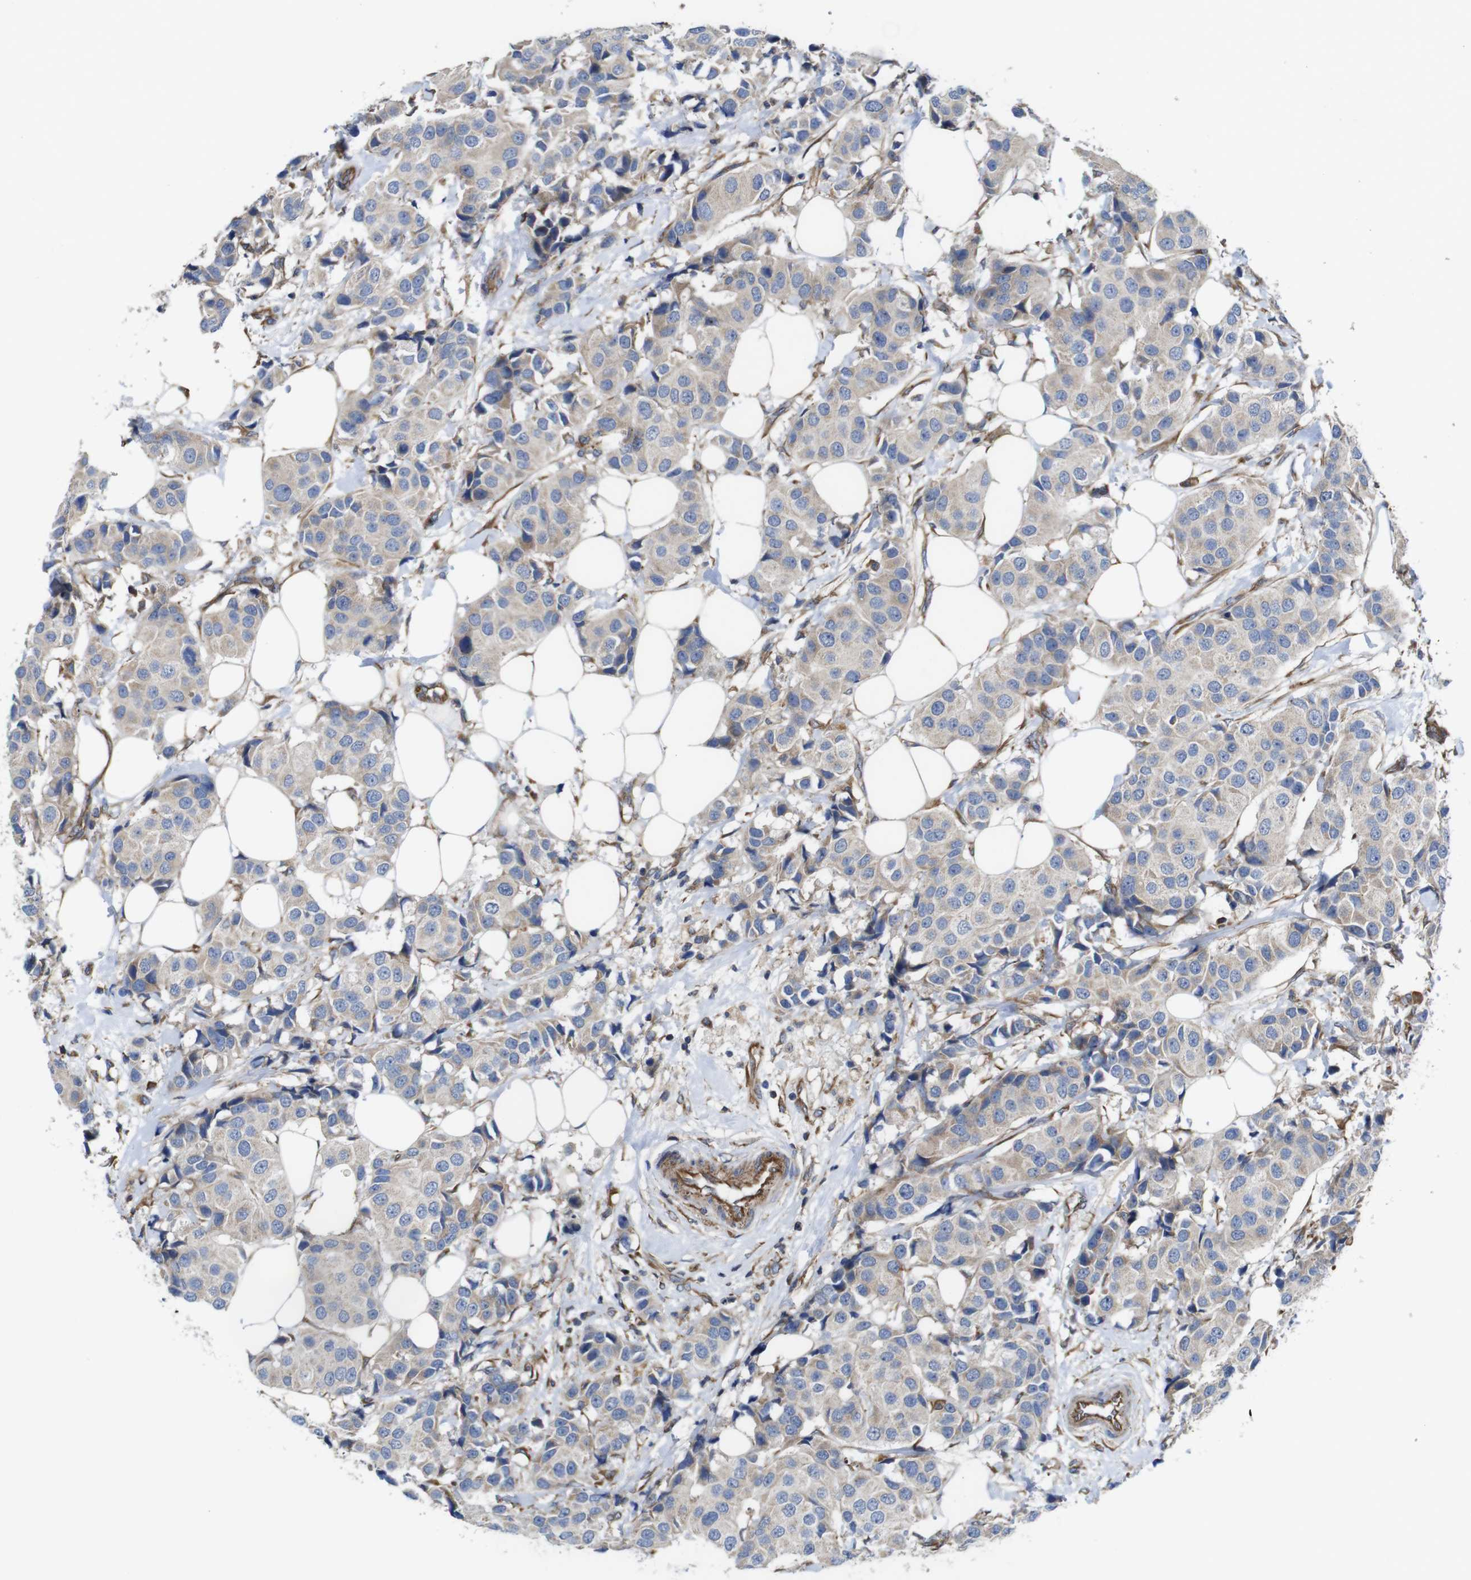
{"staining": {"intensity": "weak", "quantity": ">75%", "location": "cytoplasmic/membranous"}, "tissue": "breast cancer", "cell_type": "Tumor cells", "image_type": "cancer", "snomed": [{"axis": "morphology", "description": "Normal tissue, NOS"}, {"axis": "morphology", "description": "Duct carcinoma"}, {"axis": "topography", "description": "Breast"}], "caption": "Protein expression analysis of human breast intraductal carcinoma reveals weak cytoplasmic/membranous staining in about >75% of tumor cells. Nuclei are stained in blue.", "gene": "POMK", "patient": {"sex": "female", "age": 39}}